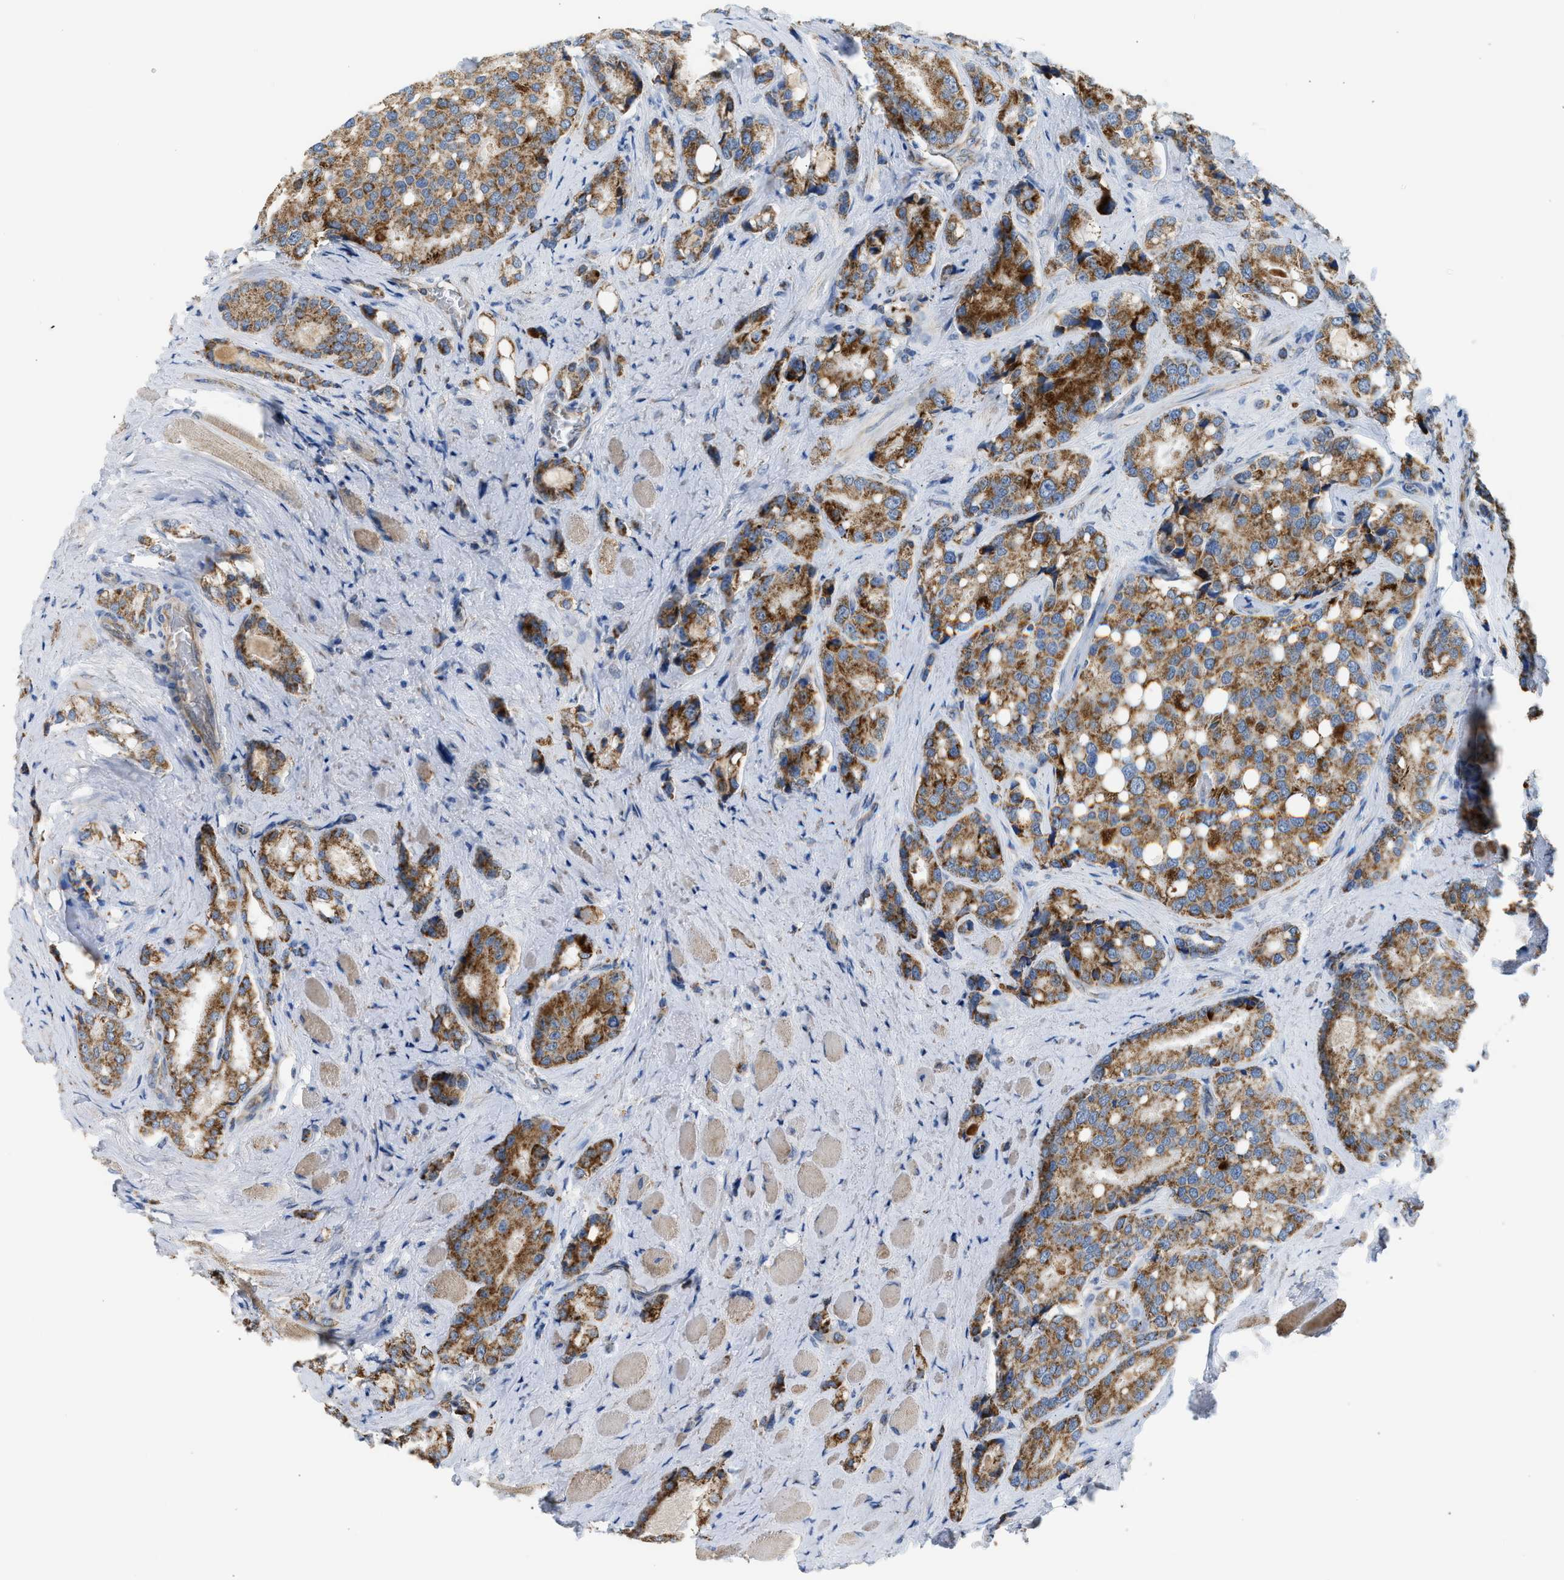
{"staining": {"intensity": "moderate", "quantity": ">75%", "location": "cytoplasmic/membranous"}, "tissue": "prostate cancer", "cell_type": "Tumor cells", "image_type": "cancer", "snomed": [{"axis": "morphology", "description": "Adenocarcinoma, High grade"}, {"axis": "topography", "description": "Prostate"}], "caption": "Immunohistochemical staining of high-grade adenocarcinoma (prostate) exhibits medium levels of moderate cytoplasmic/membranous protein staining in about >75% of tumor cells.", "gene": "GOT2", "patient": {"sex": "male", "age": 50}}